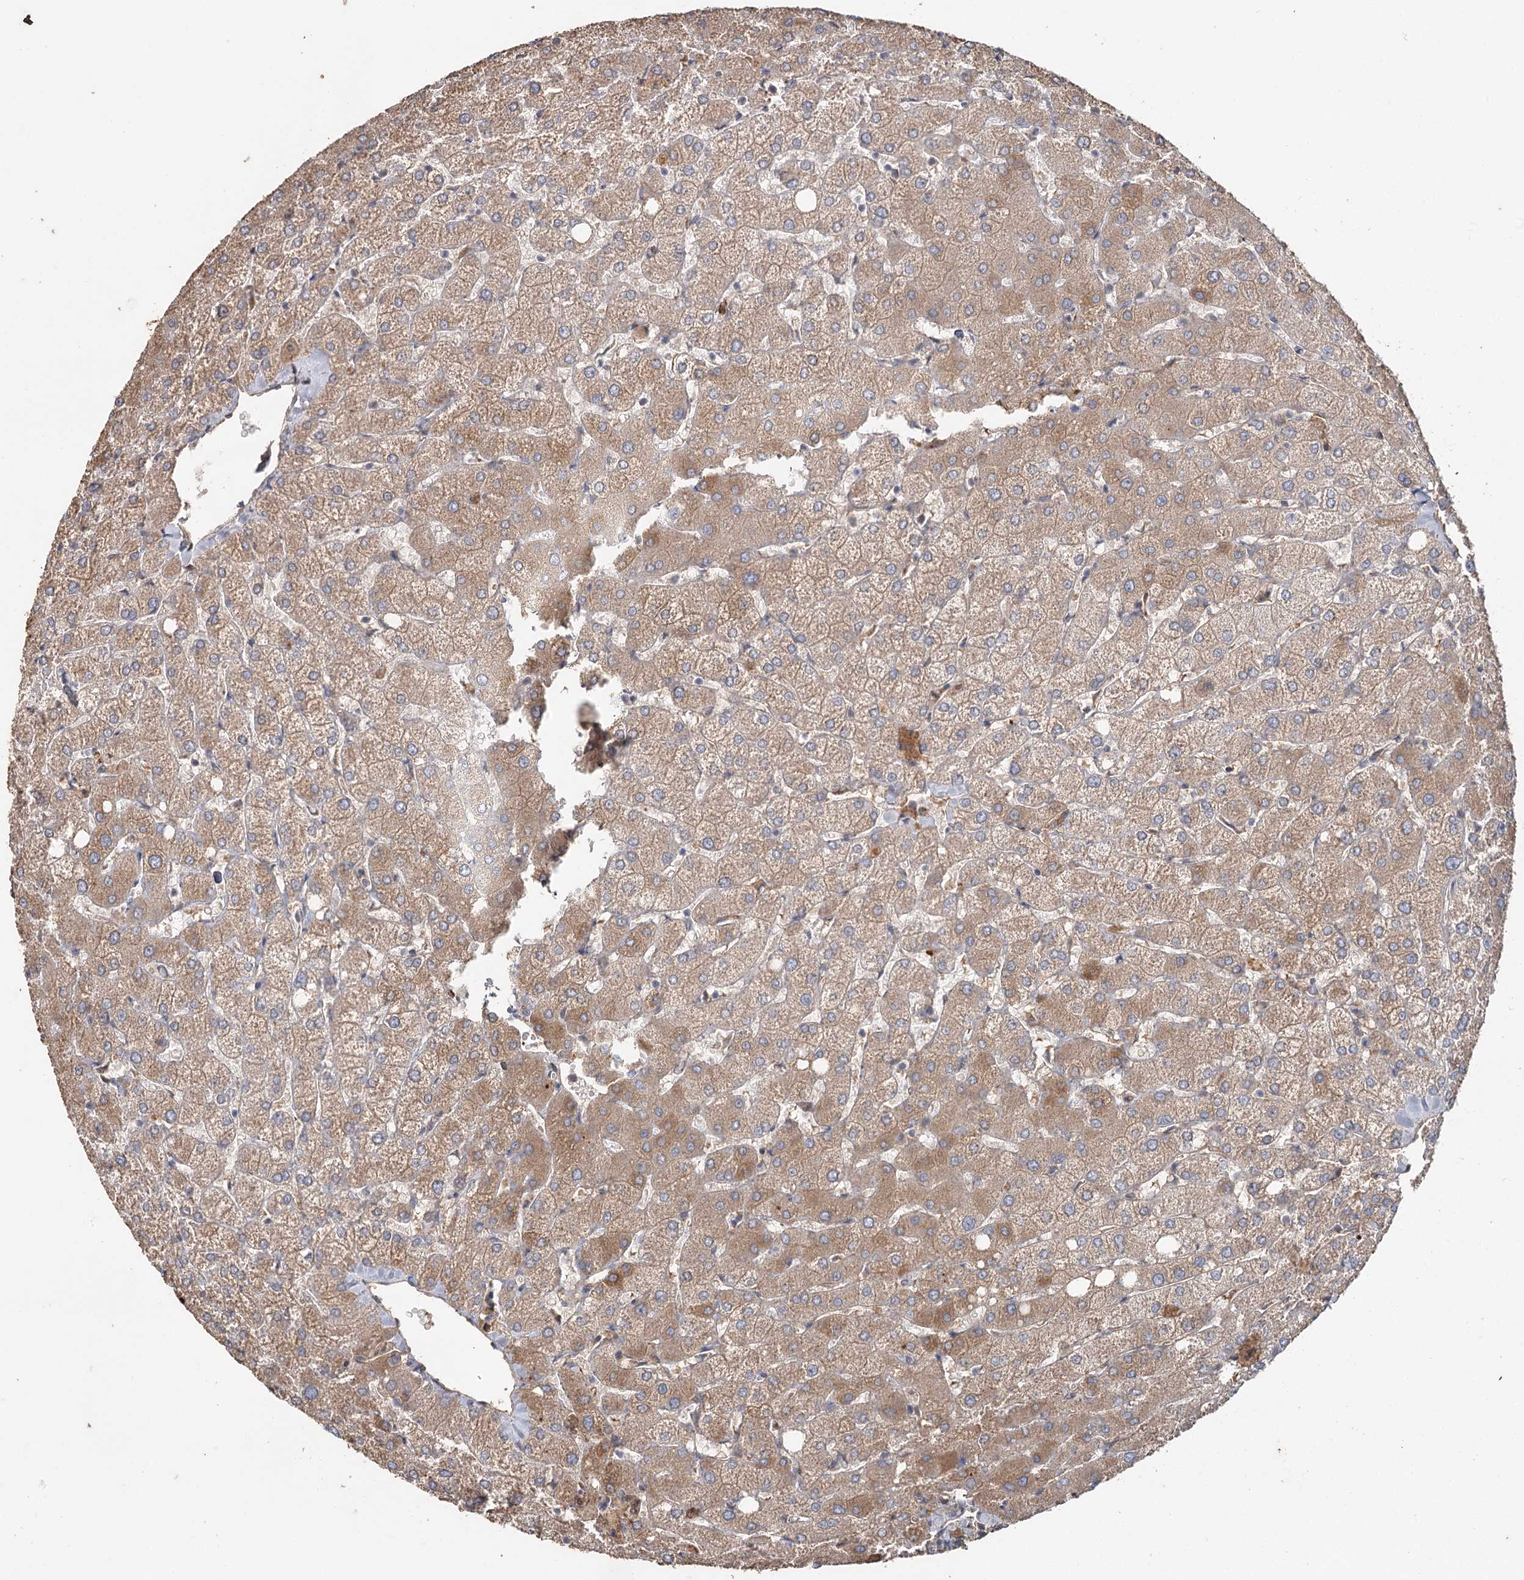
{"staining": {"intensity": "weak", "quantity": ">75%", "location": "cytoplasmic/membranous"}, "tissue": "liver", "cell_type": "Cholangiocytes", "image_type": "normal", "snomed": [{"axis": "morphology", "description": "Normal tissue, NOS"}, {"axis": "topography", "description": "Liver"}], "caption": "IHC (DAB (3,3'-diaminobenzidine)) staining of unremarkable liver exhibits weak cytoplasmic/membranous protein positivity in about >75% of cholangiocytes.", "gene": "SYVN1", "patient": {"sex": "female", "age": 54}}